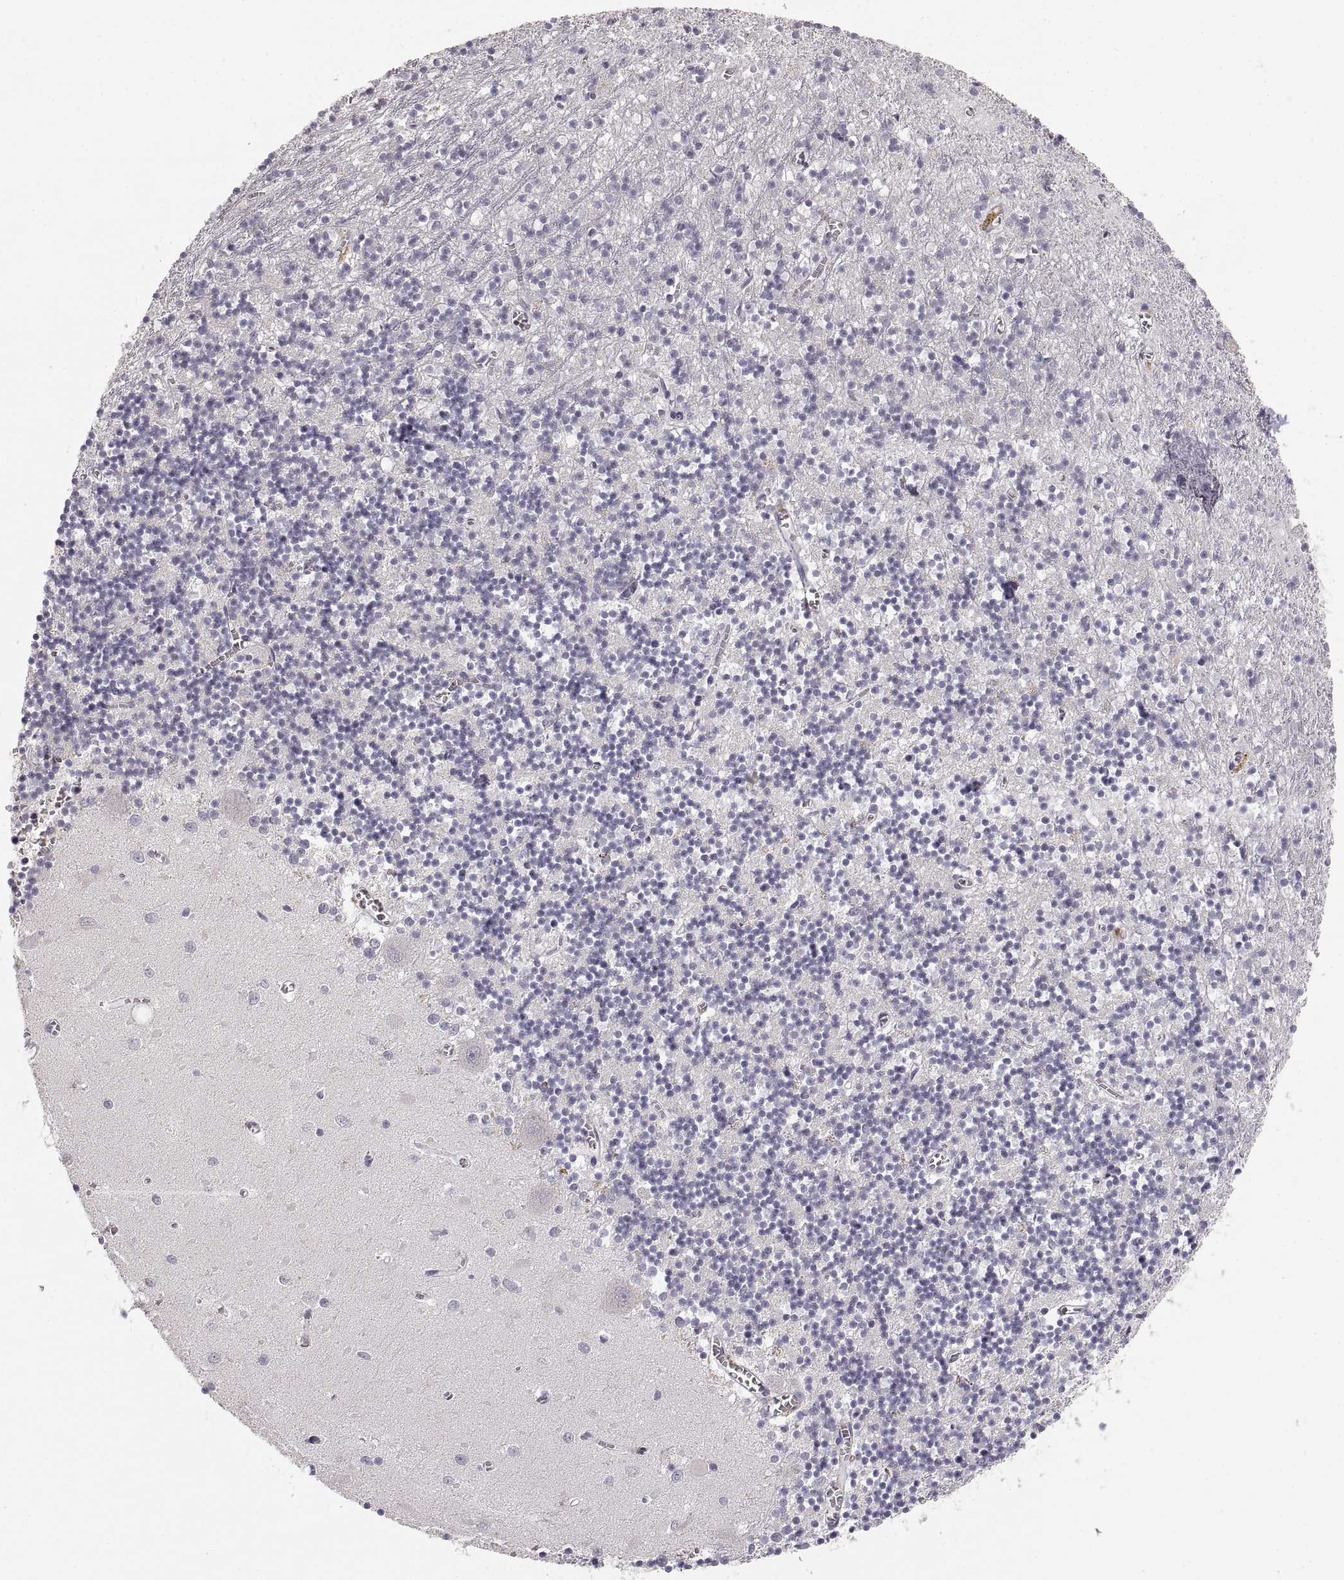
{"staining": {"intensity": "negative", "quantity": "none", "location": "none"}, "tissue": "cerebellum", "cell_type": "Cells in granular layer", "image_type": "normal", "snomed": [{"axis": "morphology", "description": "Normal tissue, NOS"}, {"axis": "topography", "description": "Cerebellum"}], "caption": "An immunohistochemistry photomicrograph of unremarkable cerebellum is shown. There is no staining in cells in granular layer of cerebellum. Brightfield microscopy of immunohistochemistry (IHC) stained with DAB (brown) and hematoxylin (blue), captured at high magnification.", "gene": "RUNDC3A", "patient": {"sex": "female", "age": 64}}